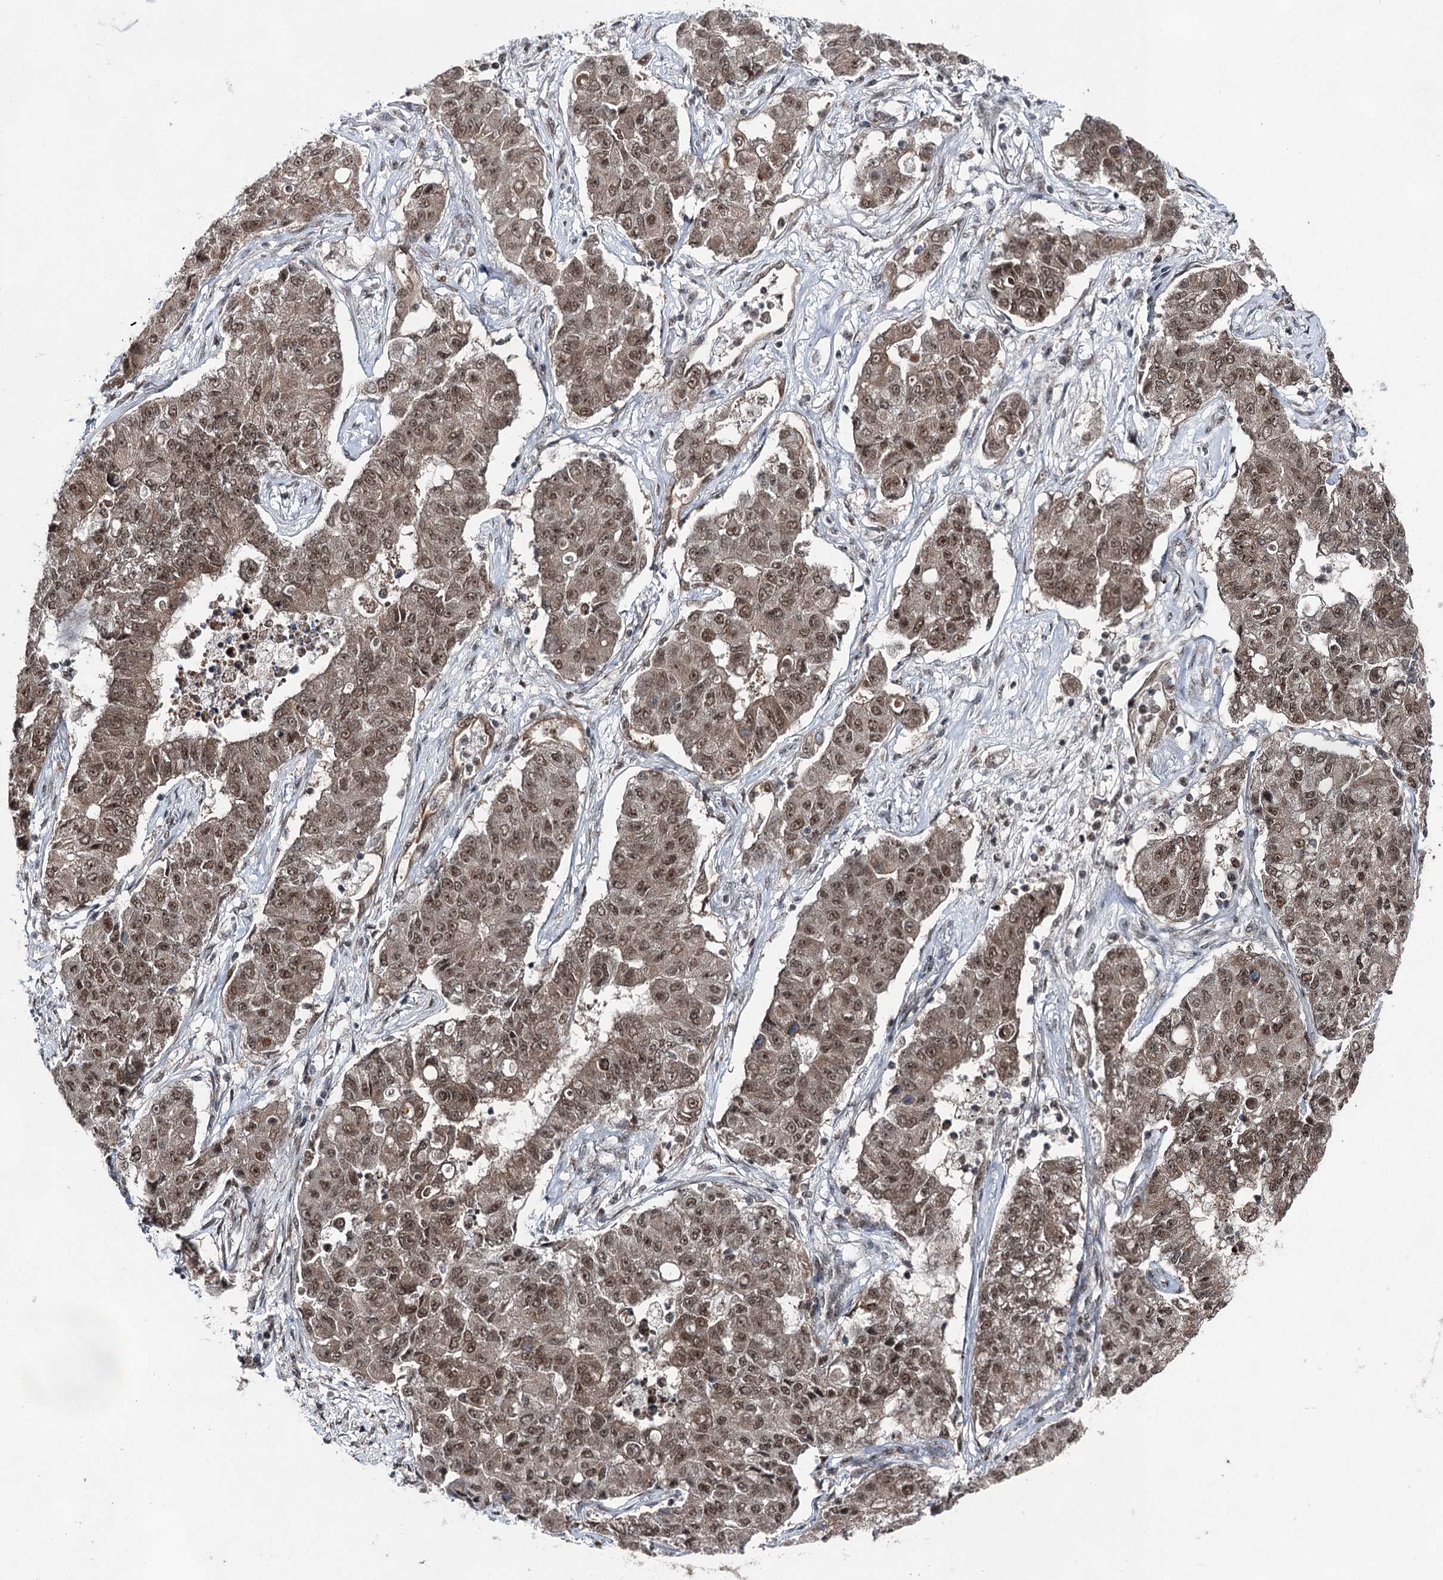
{"staining": {"intensity": "moderate", "quantity": ">75%", "location": "nuclear"}, "tissue": "lung cancer", "cell_type": "Tumor cells", "image_type": "cancer", "snomed": [{"axis": "morphology", "description": "Squamous cell carcinoma, NOS"}, {"axis": "topography", "description": "Lung"}], "caption": "Lung cancer (squamous cell carcinoma) stained with a protein marker demonstrates moderate staining in tumor cells.", "gene": "ZCCHC8", "patient": {"sex": "male", "age": 74}}